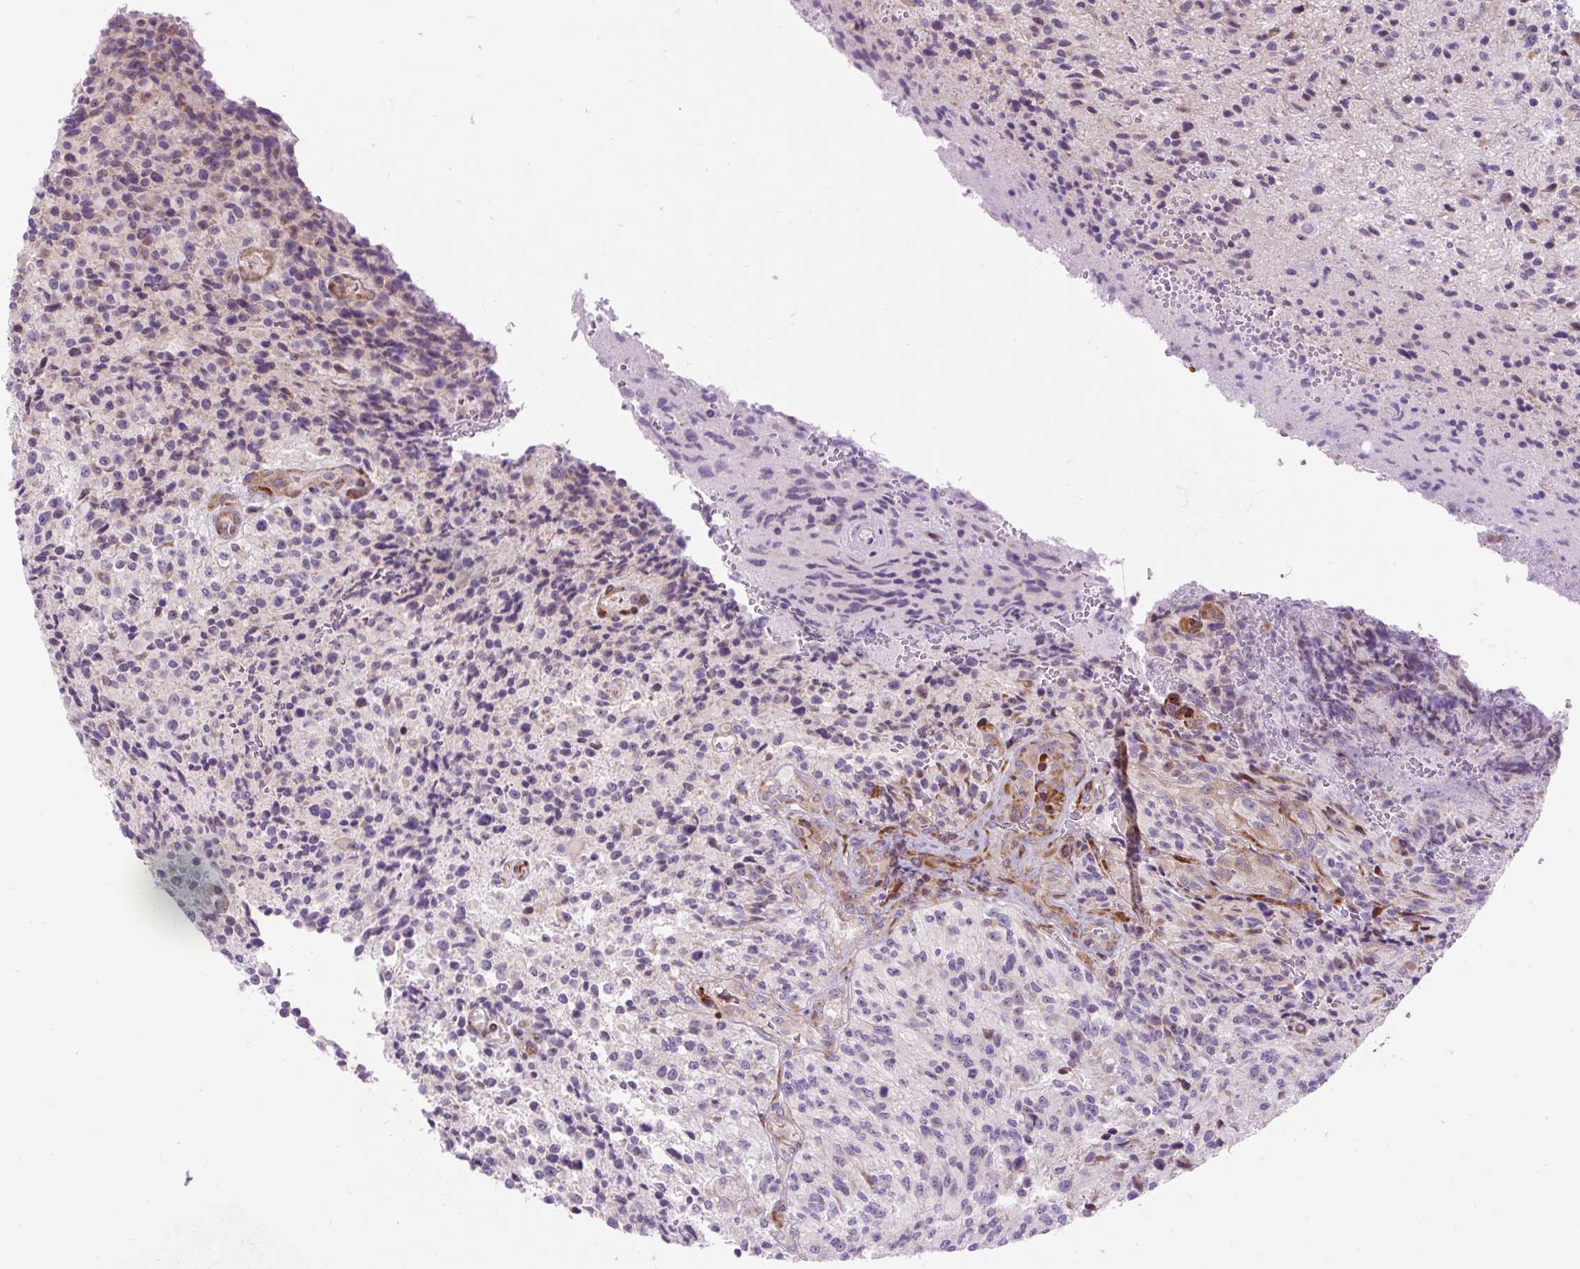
{"staining": {"intensity": "negative", "quantity": "none", "location": "none"}, "tissue": "glioma", "cell_type": "Tumor cells", "image_type": "cancer", "snomed": [{"axis": "morphology", "description": "Normal tissue, NOS"}, {"axis": "morphology", "description": "Glioma, malignant, High grade"}, {"axis": "topography", "description": "Cerebral cortex"}], "caption": "Protein analysis of glioma displays no significant expression in tumor cells. (DAB (3,3'-diaminobenzidine) immunohistochemistry, high magnification).", "gene": "CISD3", "patient": {"sex": "male", "age": 56}}